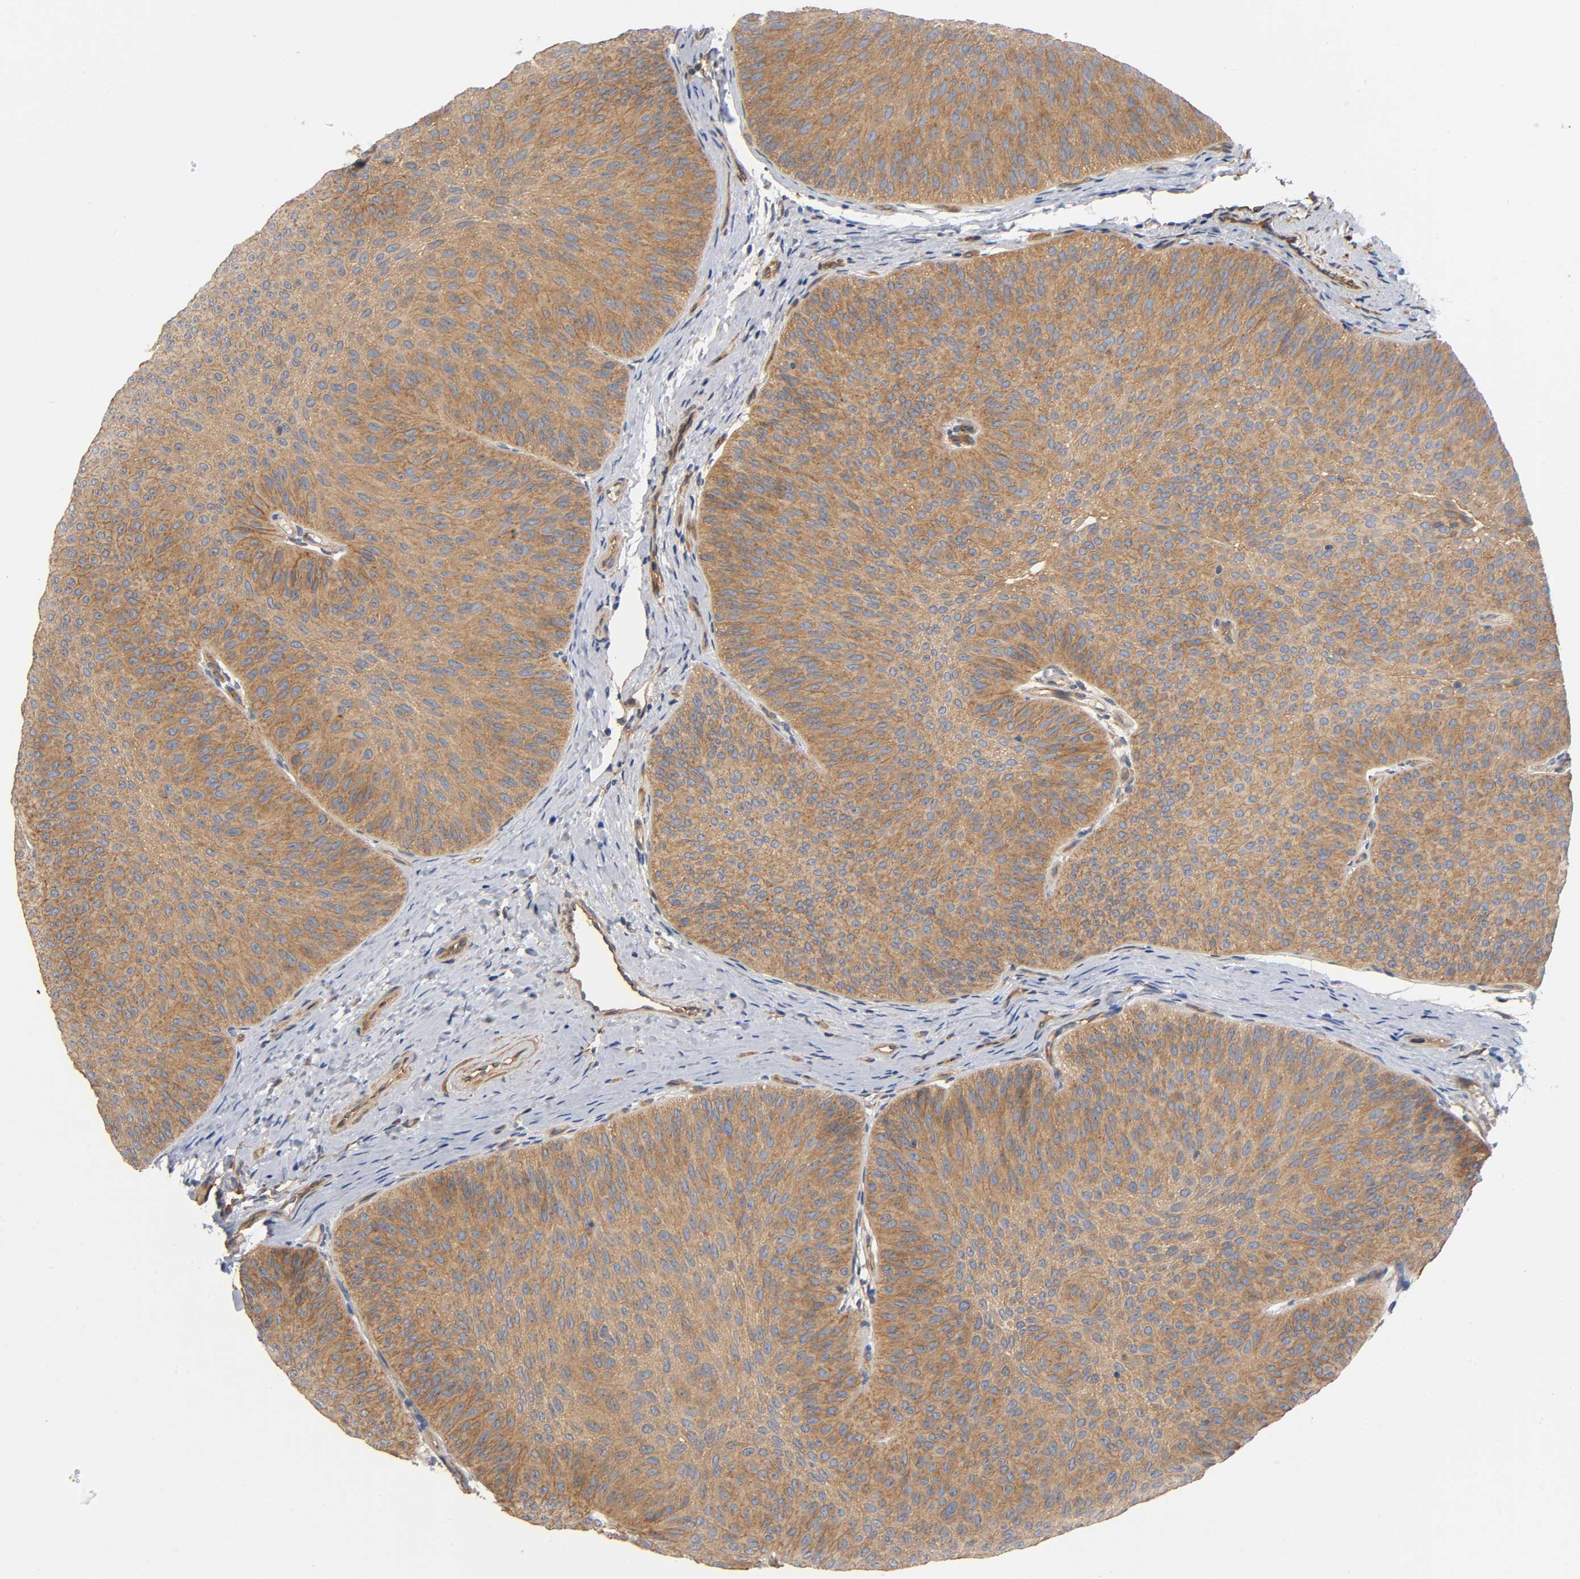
{"staining": {"intensity": "moderate", "quantity": ">75%", "location": "cytoplasmic/membranous"}, "tissue": "urothelial cancer", "cell_type": "Tumor cells", "image_type": "cancer", "snomed": [{"axis": "morphology", "description": "Urothelial carcinoma, Low grade"}, {"axis": "topography", "description": "Urinary bladder"}], "caption": "A photomicrograph showing moderate cytoplasmic/membranous positivity in about >75% of tumor cells in low-grade urothelial carcinoma, as visualized by brown immunohistochemical staining.", "gene": "MARS1", "patient": {"sex": "female", "age": 60}}